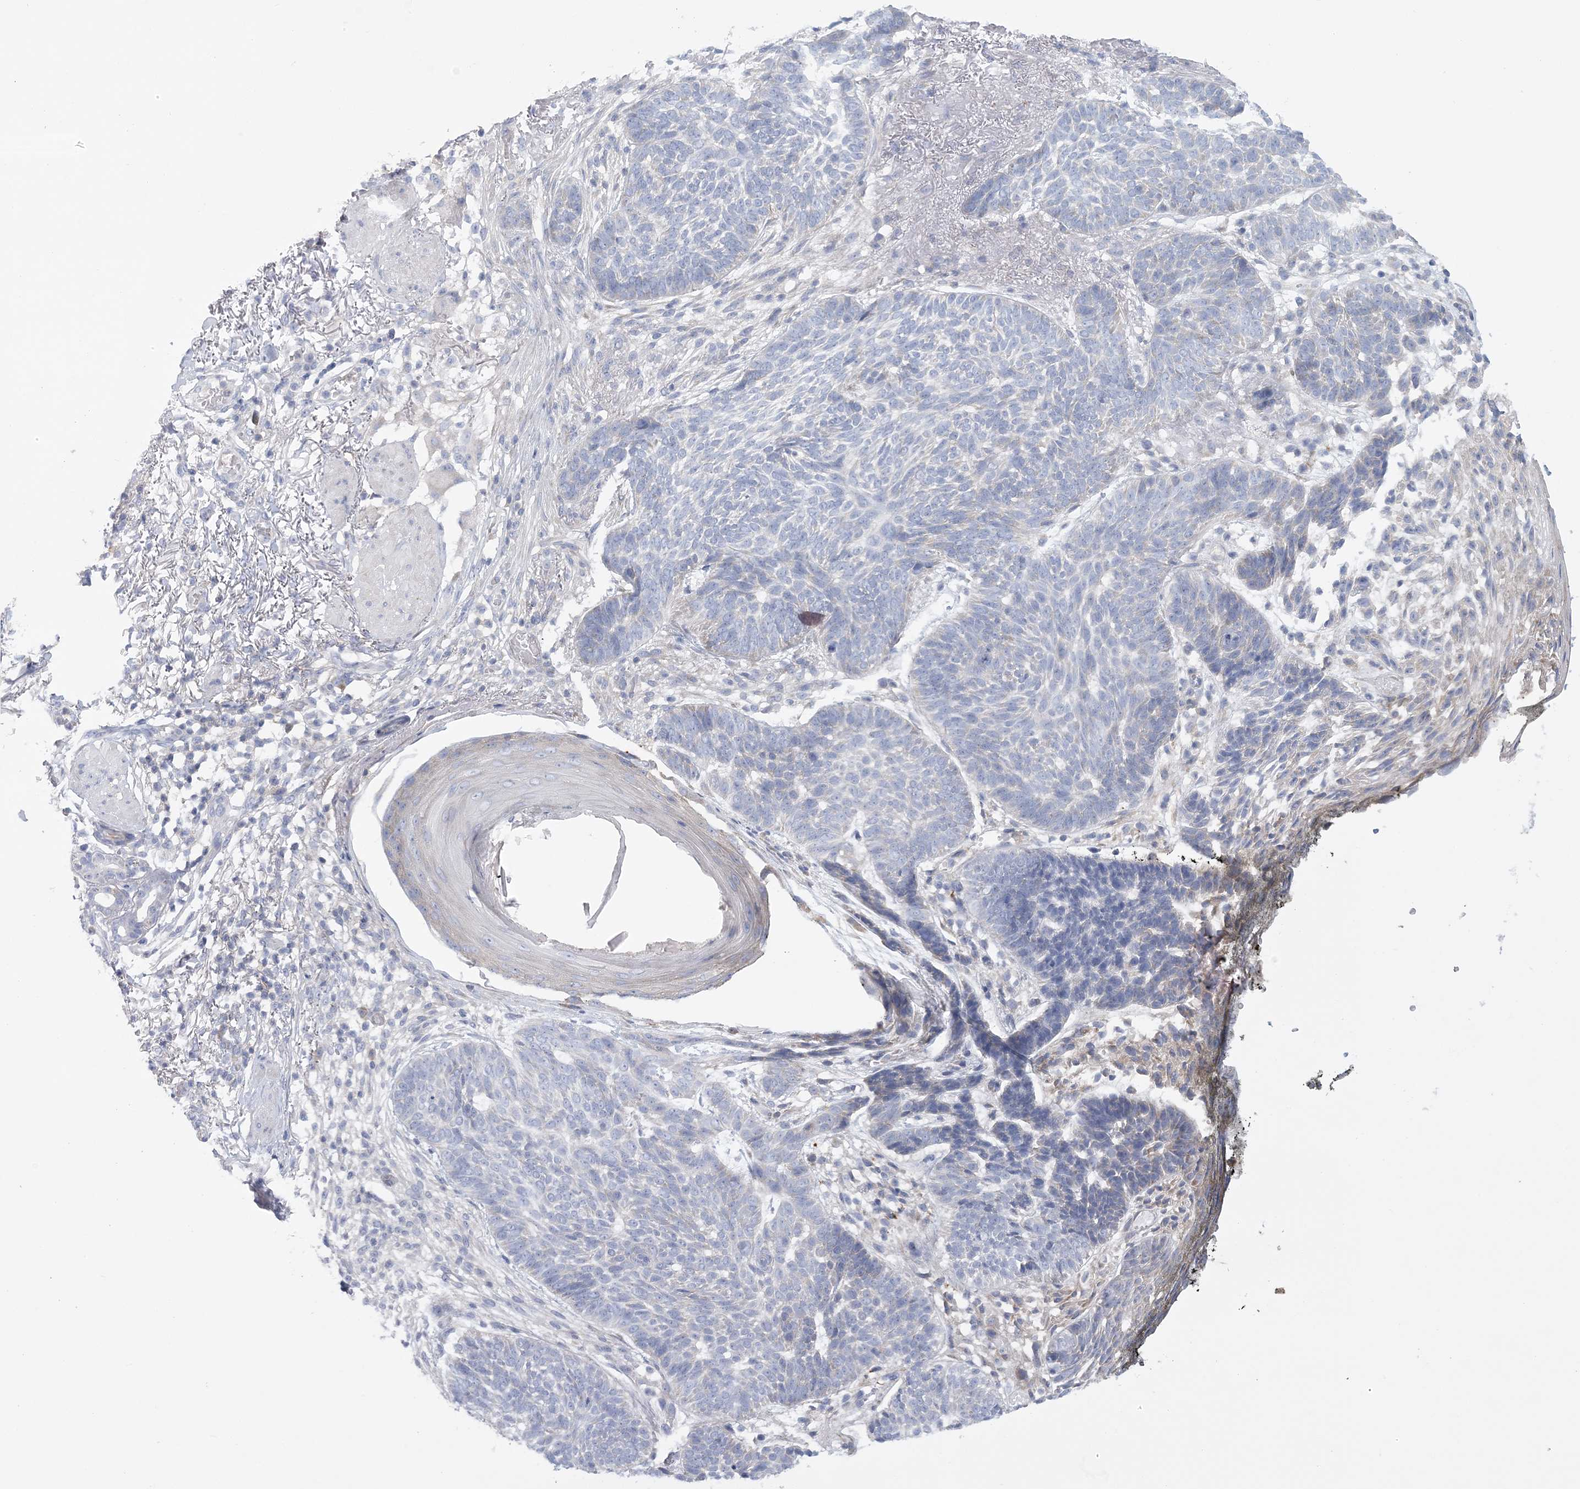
{"staining": {"intensity": "negative", "quantity": "none", "location": "none"}, "tissue": "skin cancer", "cell_type": "Tumor cells", "image_type": "cancer", "snomed": [{"axis": "morphology", "description": "Normal tissue, NOS"}, {"axis": "morphology", "description": "Basal cell carcinoma"}, {"axis": "topography", "description": "Skin"}], "caption": "Tumor cells show no significant protein staining in skin cancer.", "gene": "ARSJ", "patient": {"sex": "male", "age": 64}}